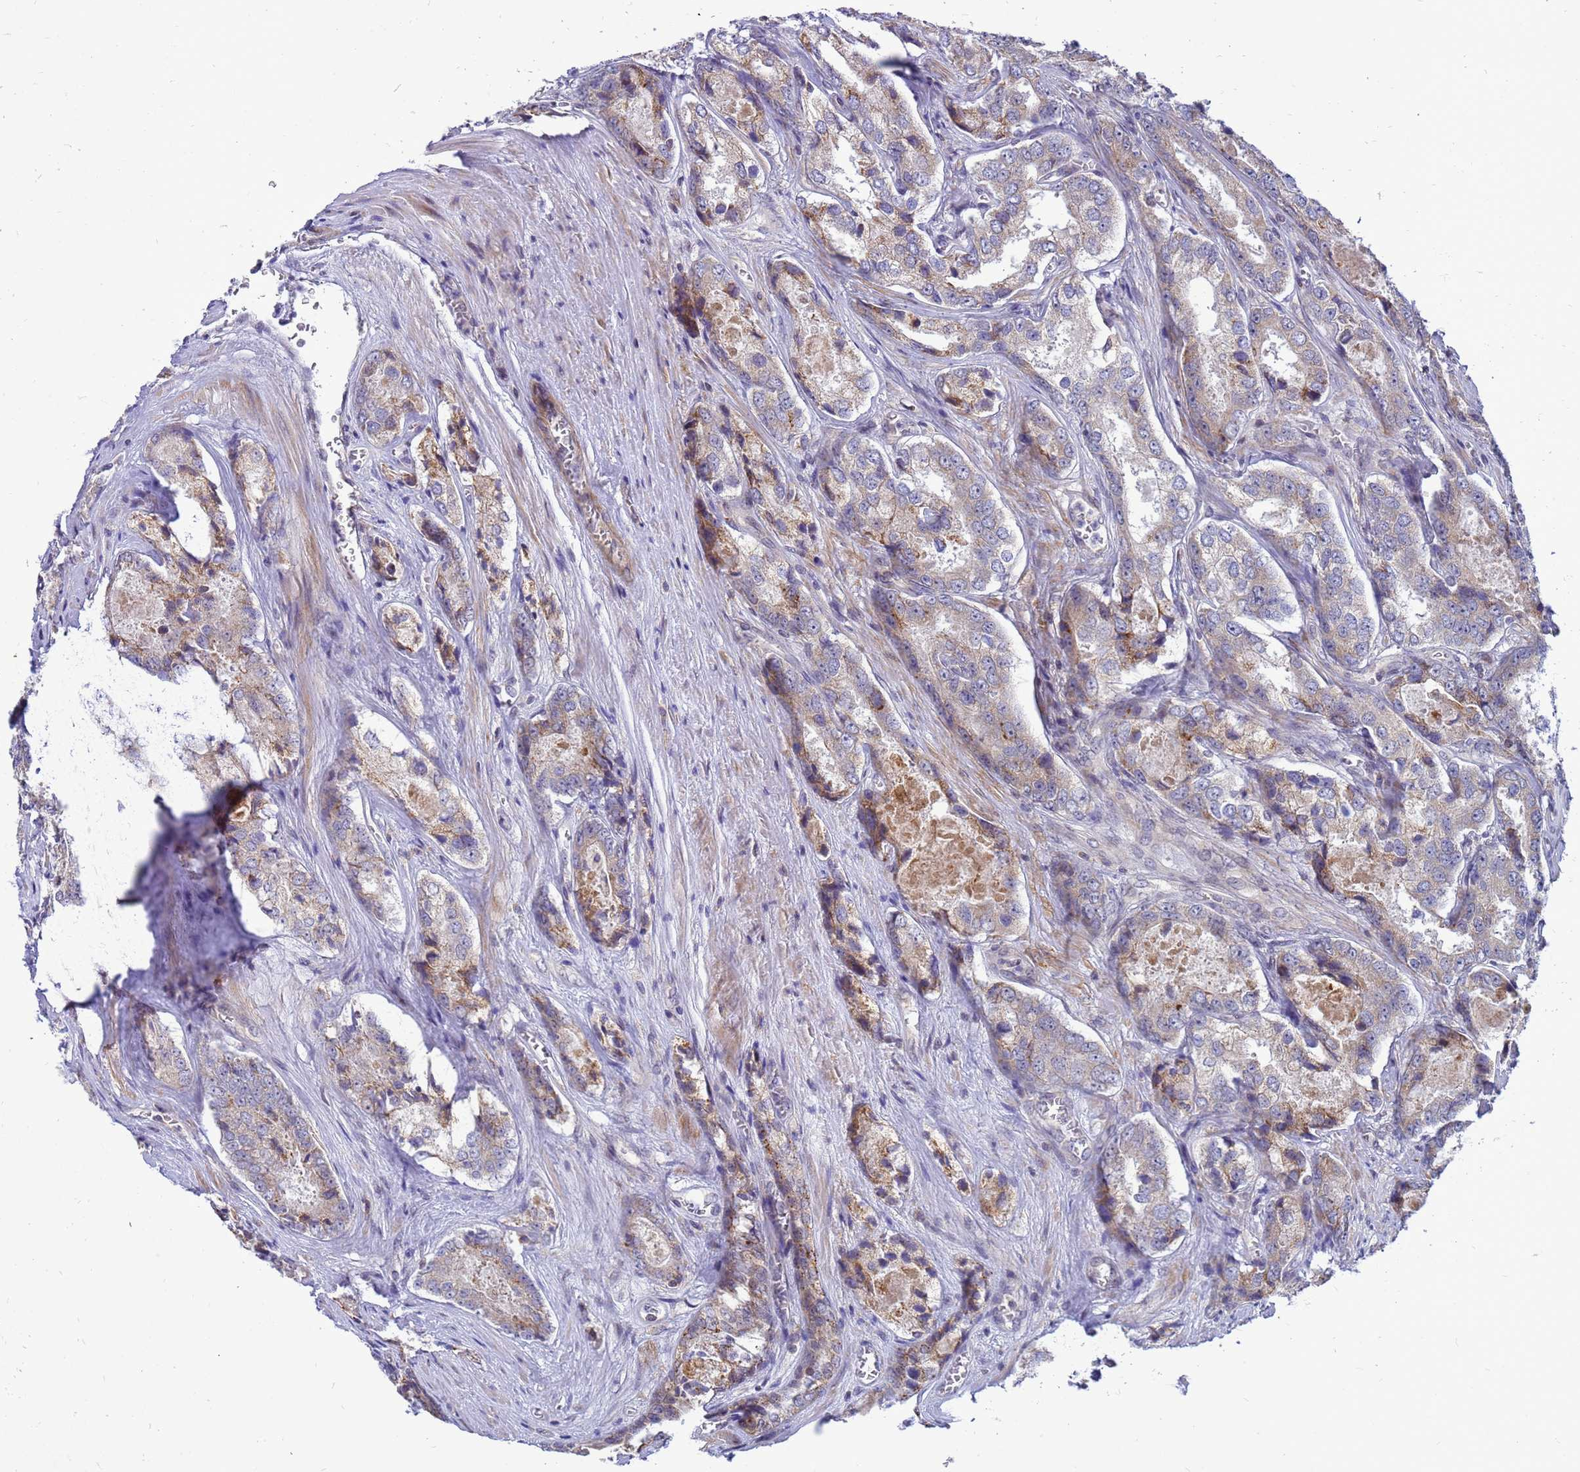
{"staining": {"intensity": "moderate", "quantity": "25%-75%", "location": "cytoplasmic/membranous"}, "tissue": "prostate cancer", "cell_type": "Tumor cells", "image_type": "cancer", "snomed": [{"axis": "morphology", "description": "Adenocarcinoma, Low grade"}, {"axis": "topography", "description": "Prostate"}], "caption": "Human prostate cancer (adenocarcinoma (low-grade)) stained with a protein marker displays moderate staining in tumor cells.", "gene": "C12orf43", "patient": {"sex": "male", "age": 68}}